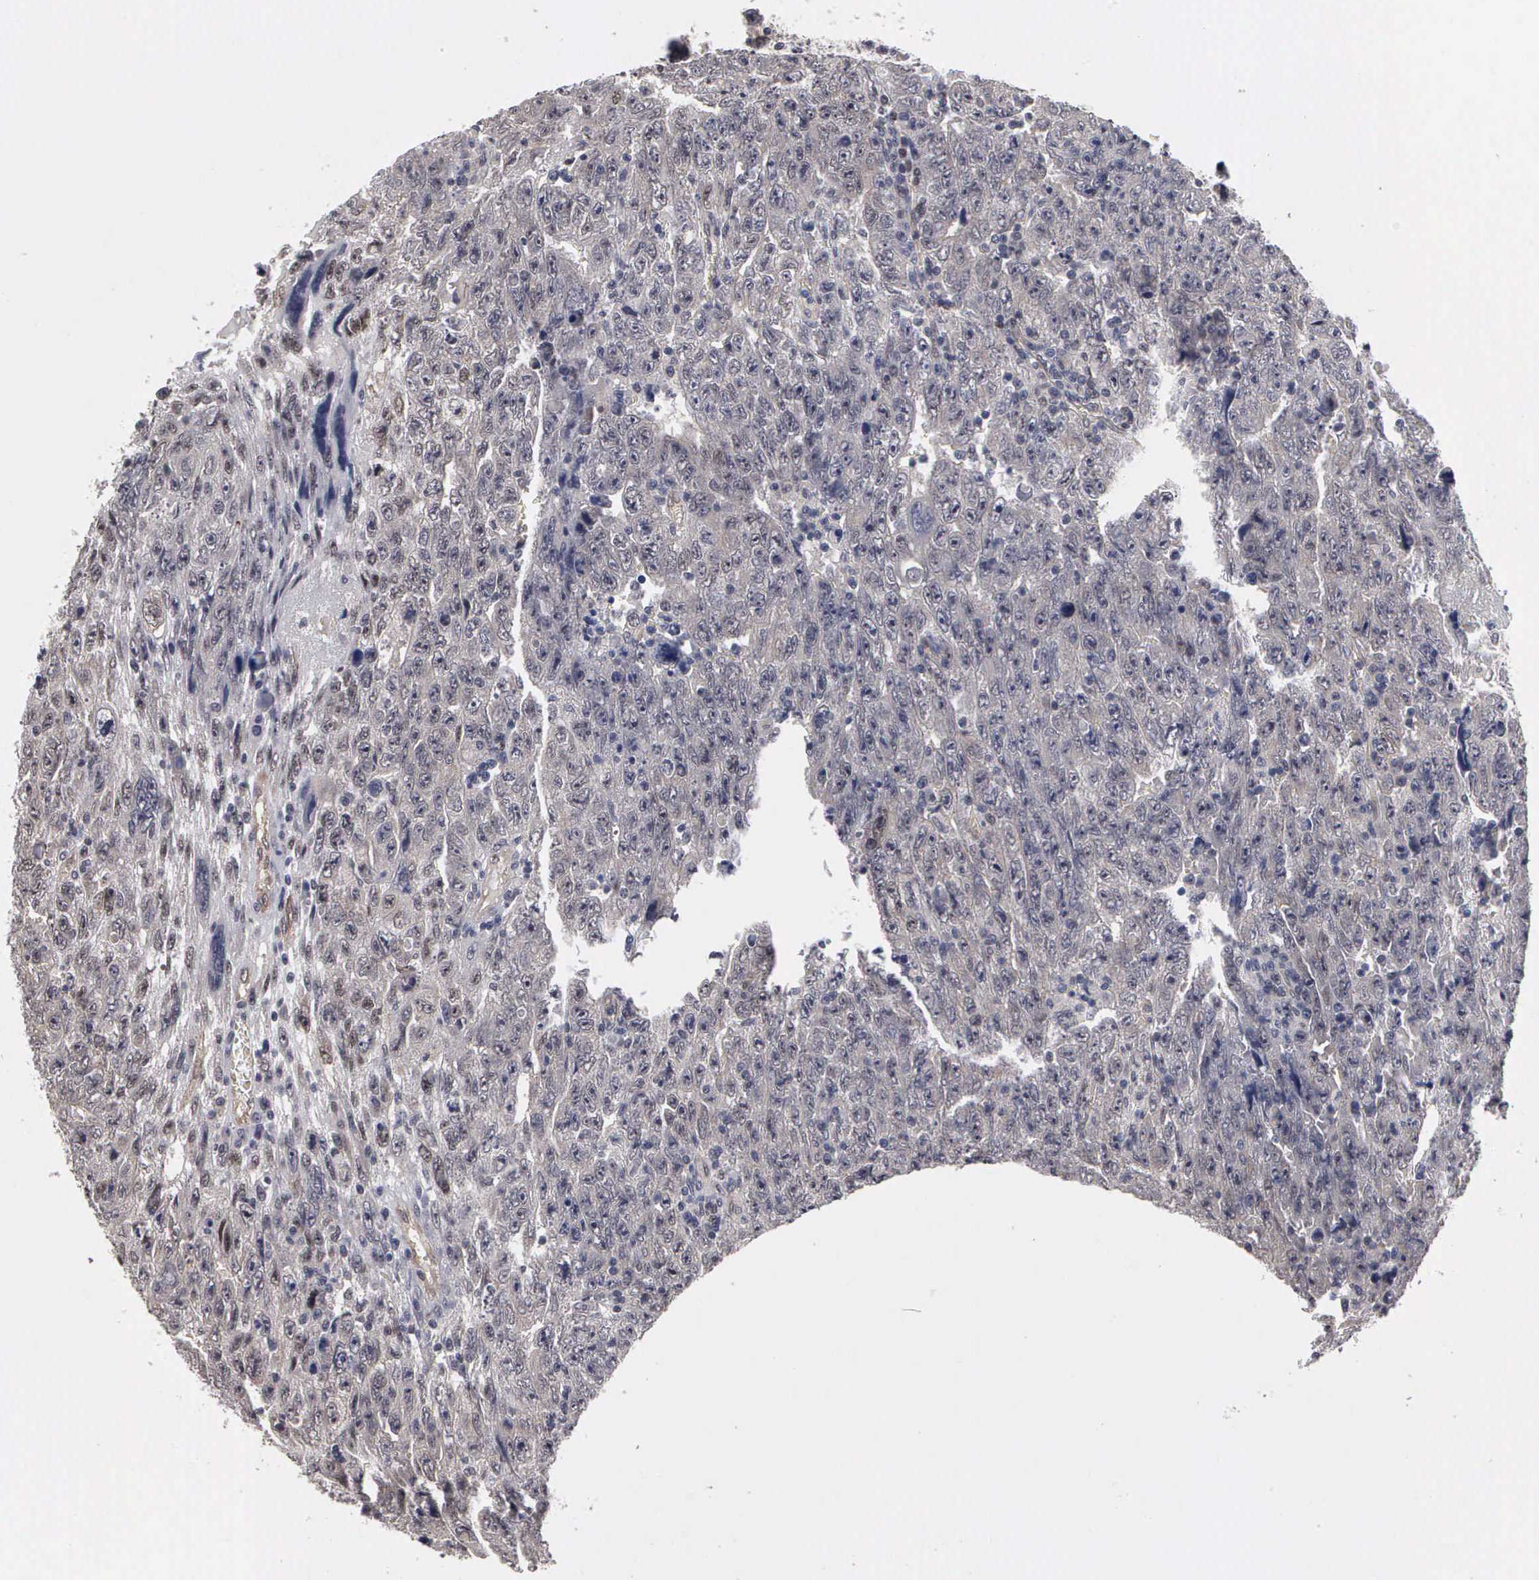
{"staining": {"intensity": "negative", "quantity": "none", "location": "none"}, "tissue": "testis cancer", "cell_type": "Tumor cells", "image_type": "cancer", "snomed": [{"axis": "morphology", "description": "Carcinoma, Embryonal, NOS"}, {"axis": "topography", "description": "Testis"}], "caption": "A micrograph of testis cancer stained for a protein displays no brown staining in tumor cells. The staining was performed using DAB to visualize the protein expression in brown, while the nuclei were stained in blue with hematoxylin (Magnification: 20x).", "gene": "ZBTB33", "patient": {"sex": "male", "age": 28}}